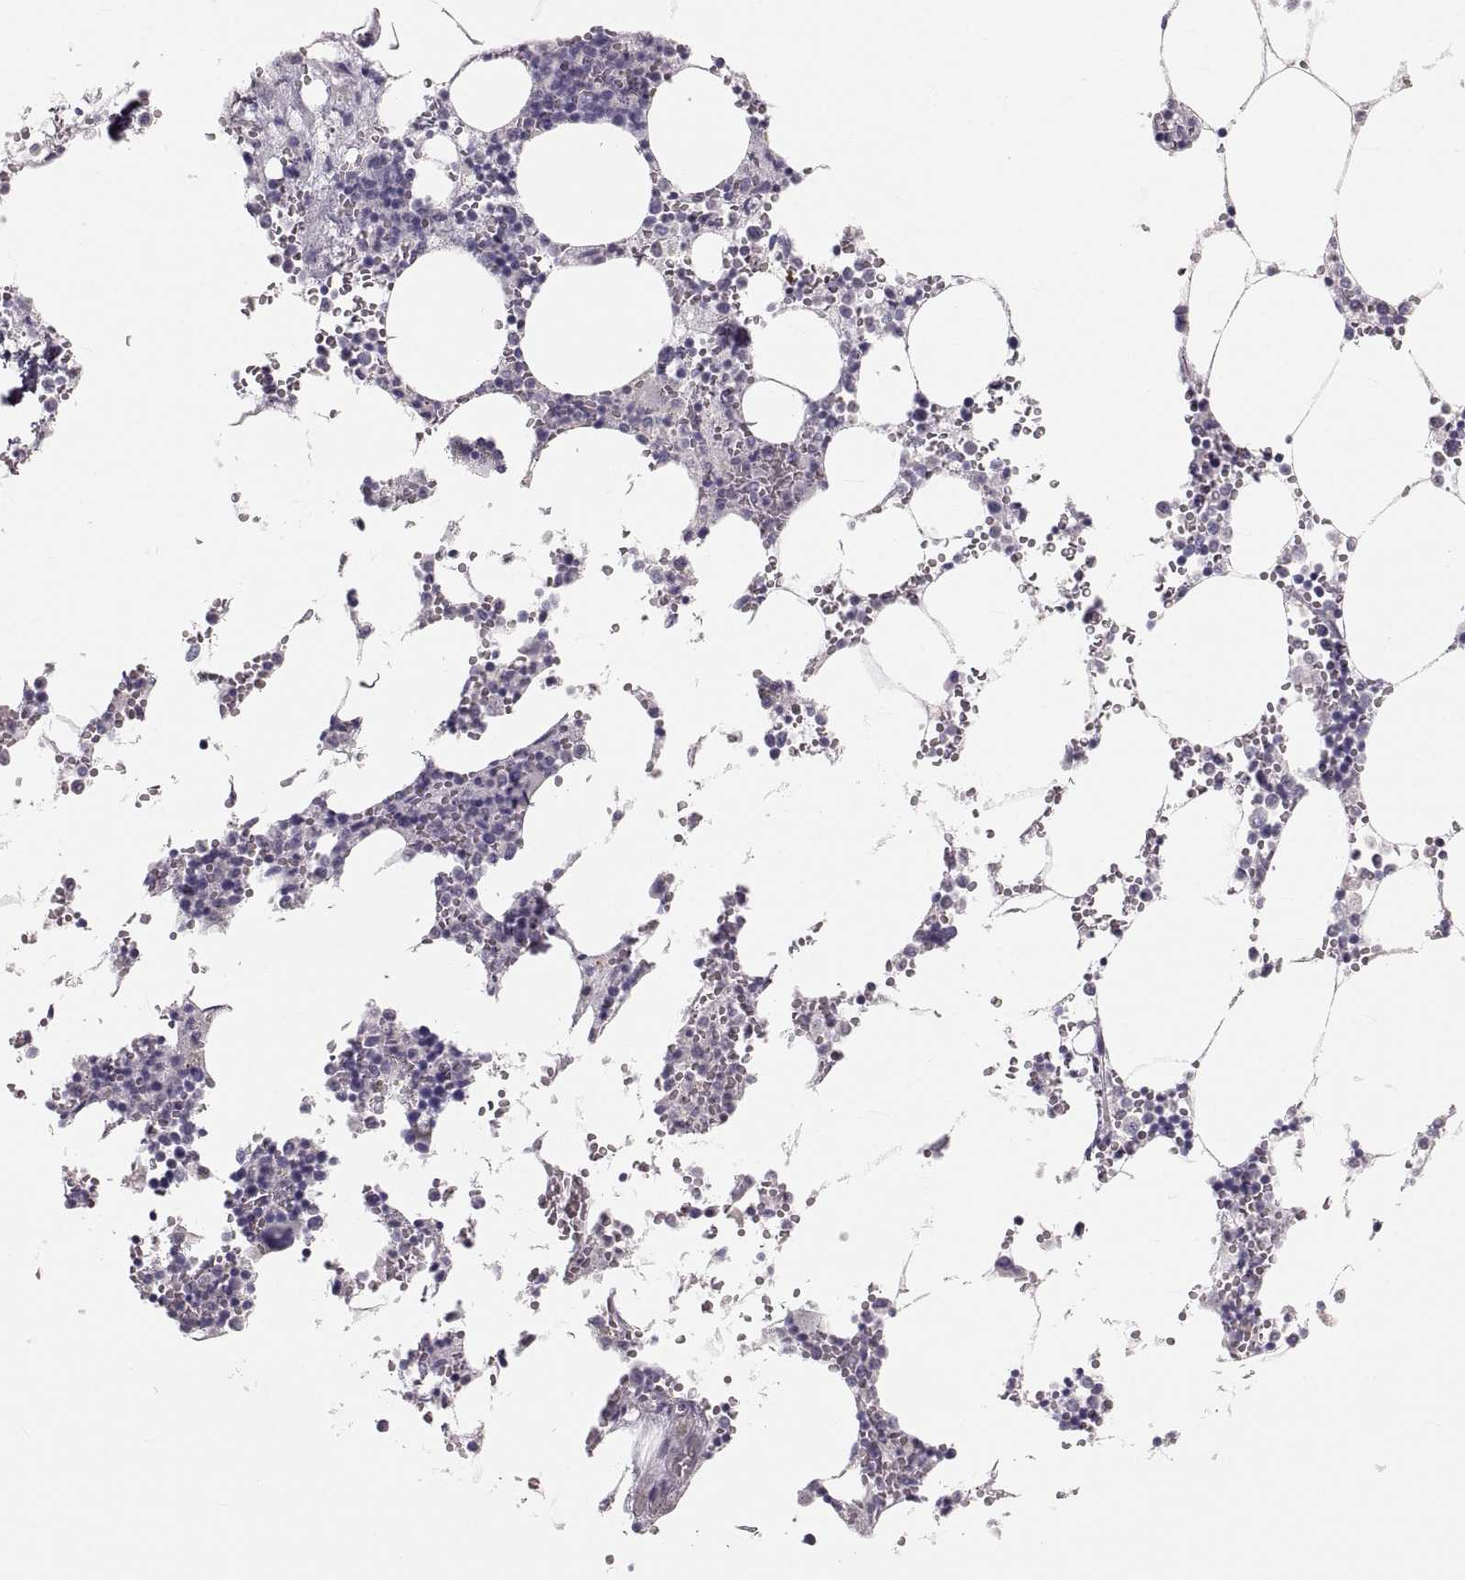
{"staining": {"intensity": "negative", "quantity": "none", "location": "none"}, "tissue": "bone marrow", "cell_type": "Hematopoietic cells", "image_type": "normal", "snomed": [{"axis": "morphology", "description": "Normal tissue, NOS"}, {"axis": "topography", "description": "Bone marrow"}], "caption": "Hematopoietic cells show no significant protein staining in benign bone marrow. (DAB immunohistochemistry (IHC) with hematoxylin counter stain).", "gene": "RUNDC3A", "patient": {"sex": "male", "age": 54}}